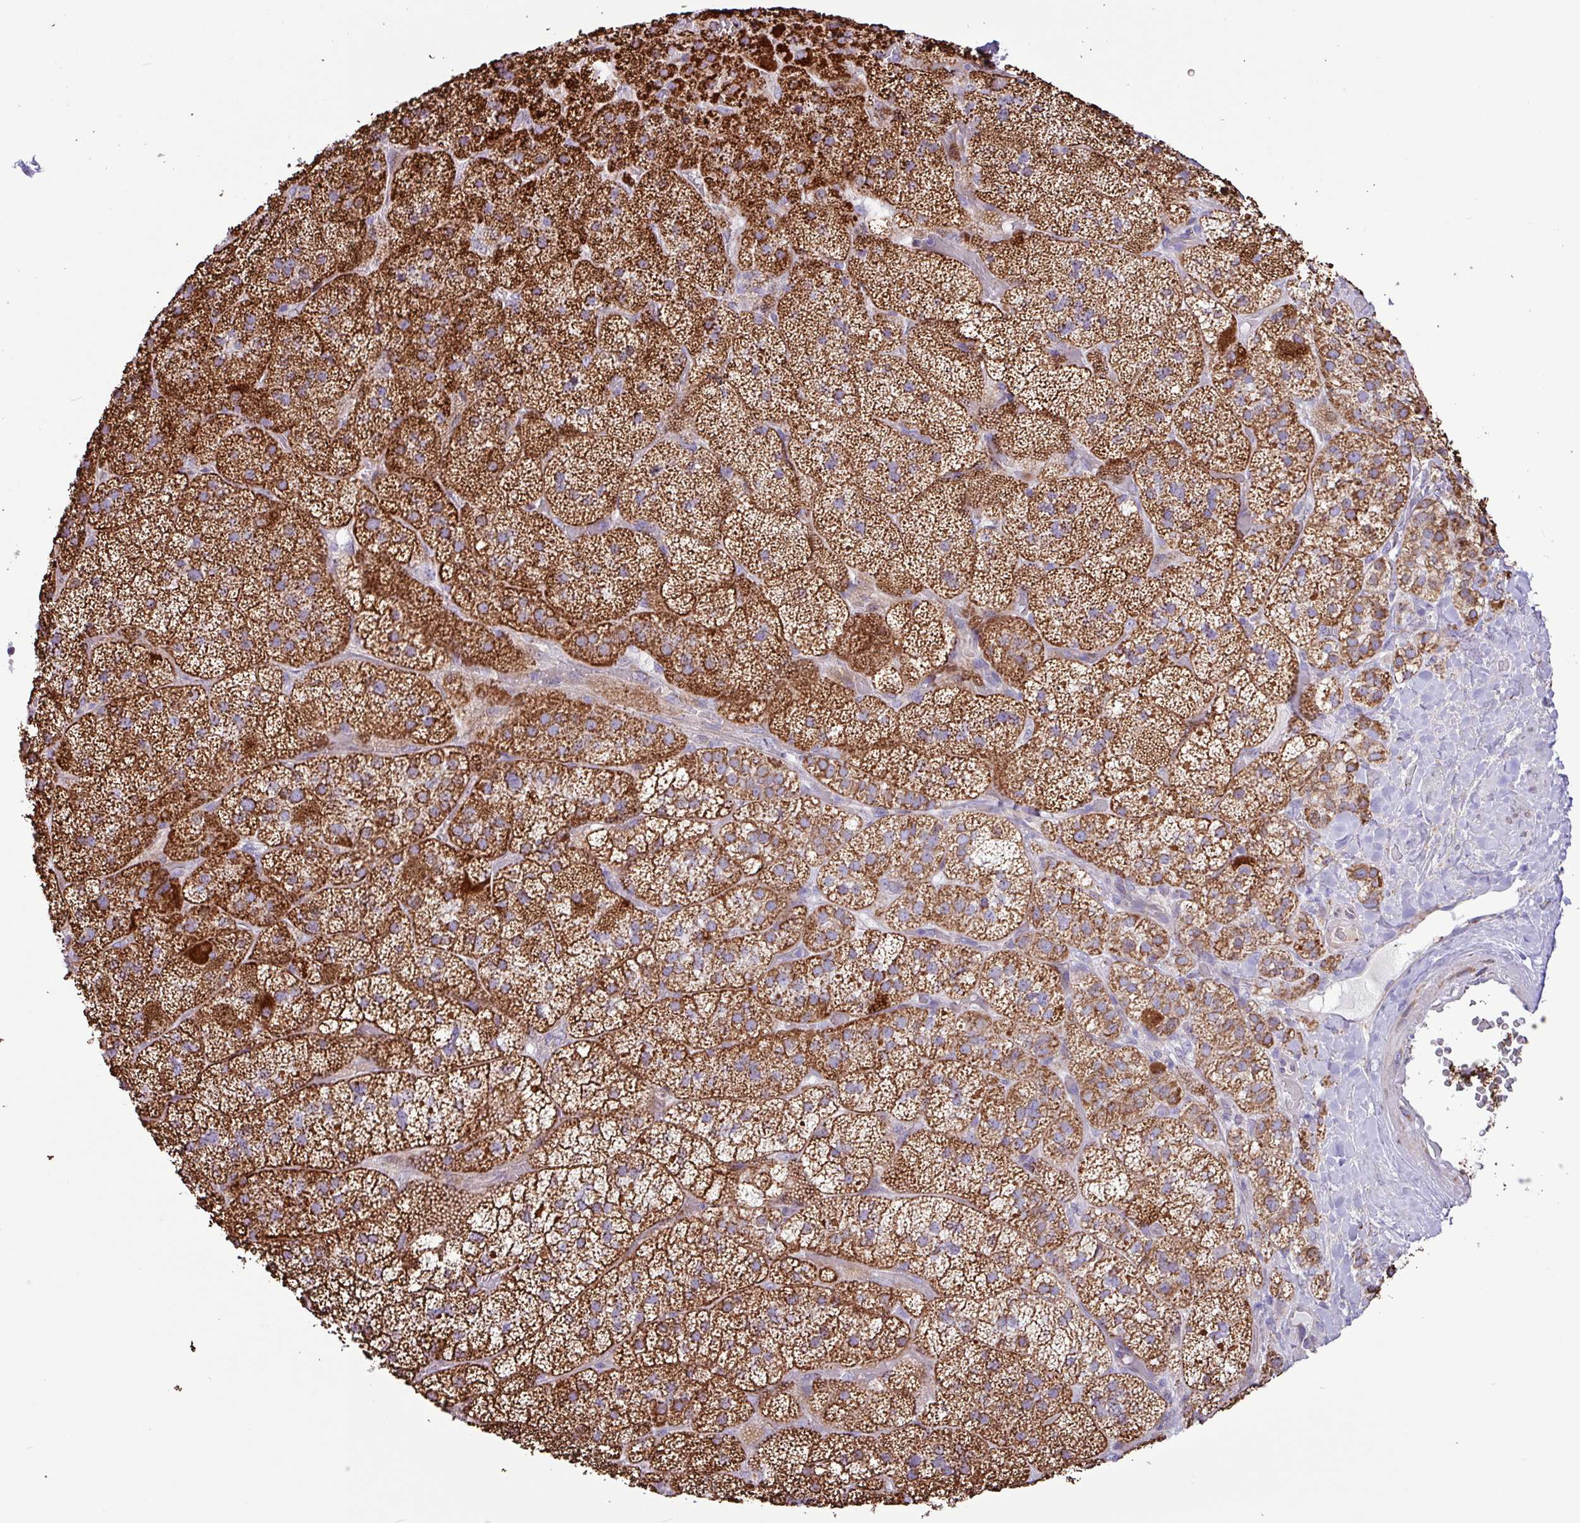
{"staining": {"intensity": "strong", "quantity": ">75%", "location": "cytoplasmic/membranous"}, "tissue": "adrenal gland", "cell_type": "Glandular cells", "image_type": "normal", "snomed": [{"axis": "morphology", "description": "Normal tissue, NOS"}, {"axis": "topography", "description": "Adrenal gland"}], "caption": "Immunohistochemistry (IHC) photomicrograph of normal adrenal gland: adrenal gland stained using immunohistochemistry displays high levels of strong protein expression localized specifically in the cytoplasmic/membranous of glandular cells, appearing as a cytoplasmic/membranous brown color.", "gene": "RTL3", "patient": {"sex": "male", "age": 57}}